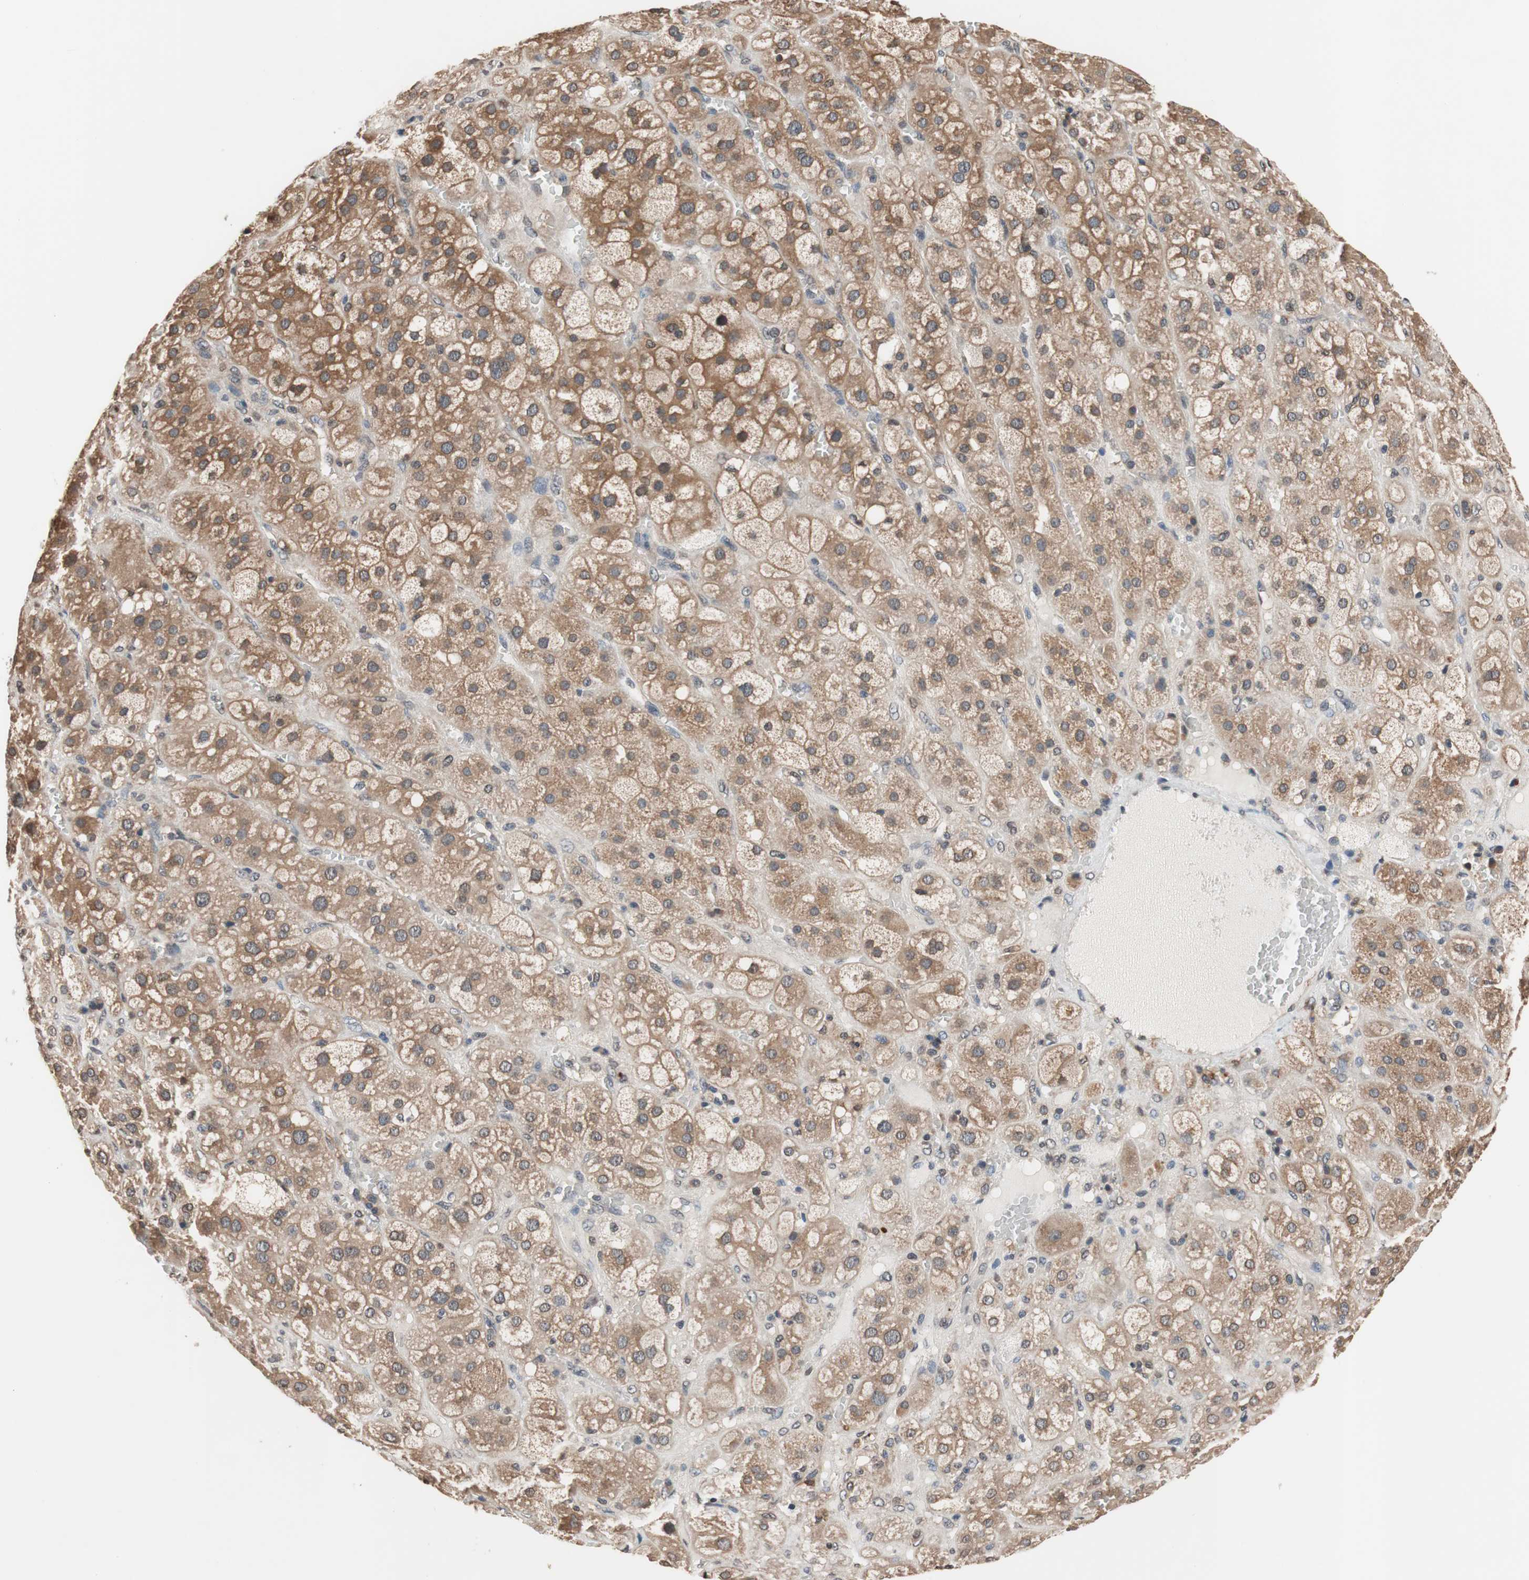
{"staining": {"intensity": "moderate", "quantity": ">75%", "location": "cytoplasmic/membranous"}, "tissue": "adrenal gland", "cell_type": "Glandular cells", "image_type": "normal", "snomed": [{"axis": "morphology", "description": "Normal tissue, NOS"}, {"axis": "topography", "description": "Adrenal gland"}], "caption": "A brown stain shows moderate cytoplasmic/membranous expression of a protein in glandular cells of unremarkable human adrenal gland.", "gene": "GCLC", "patient": {"sex": "female", "age": 47}}